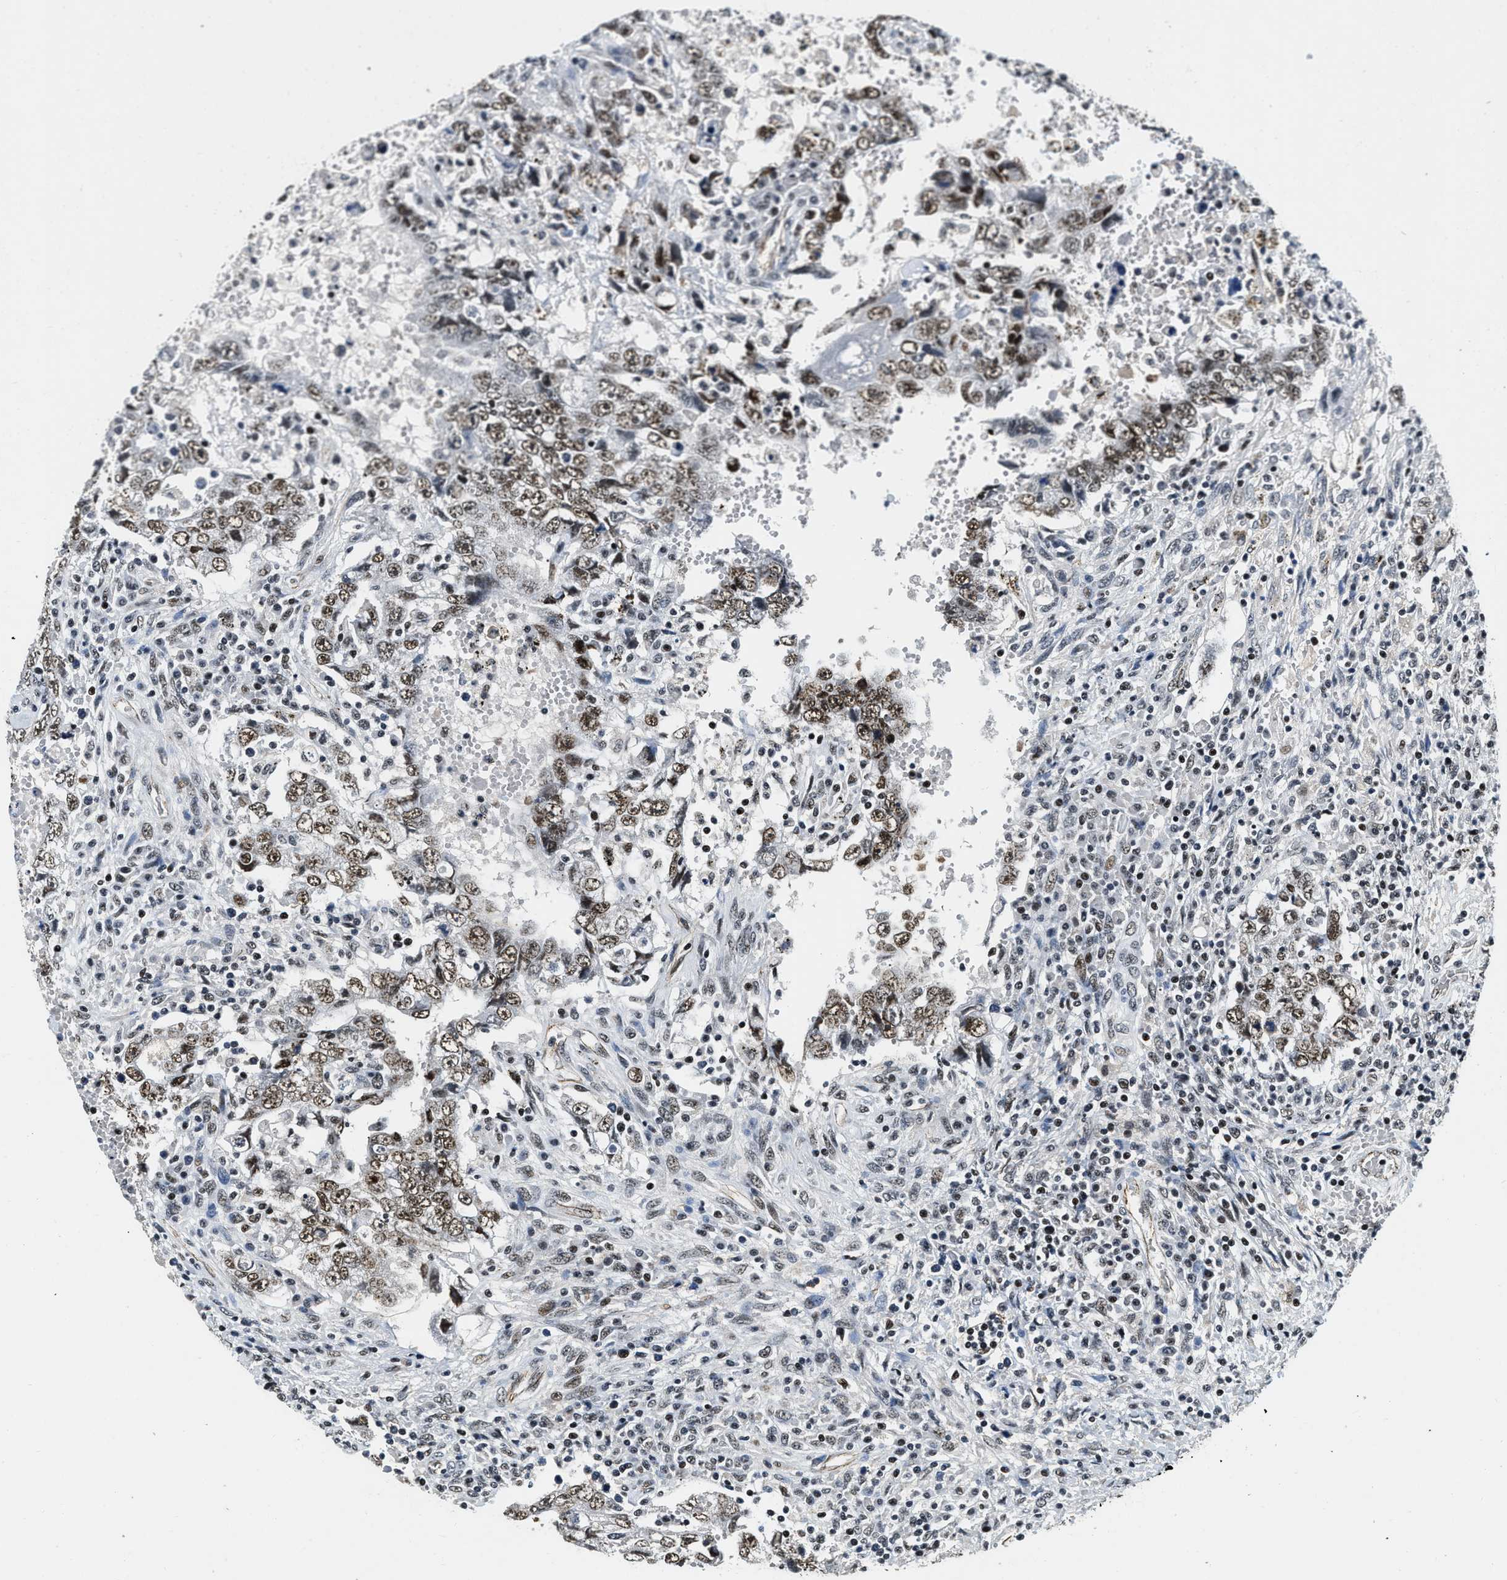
{"staining": {"intensity": "moderate", "quantity": ">75%", "location": "nuclear"}, "tissue": "testis cancer", "cell_type": "Tumor cells", "image_type": "cancer", "snomed": [{"axis": "morphology", "description": "Carcinoma, Embryonal, NOS"}, {"axis": "topography", "description": "Testis"}], "caption": "Protein staining of testis embryonal carcinoma tissue exhibits moderate nuclear expression in about >75% of tumor cells.", "gene": "CCNE1", "patient": {"sex": "male", "age": 26}}